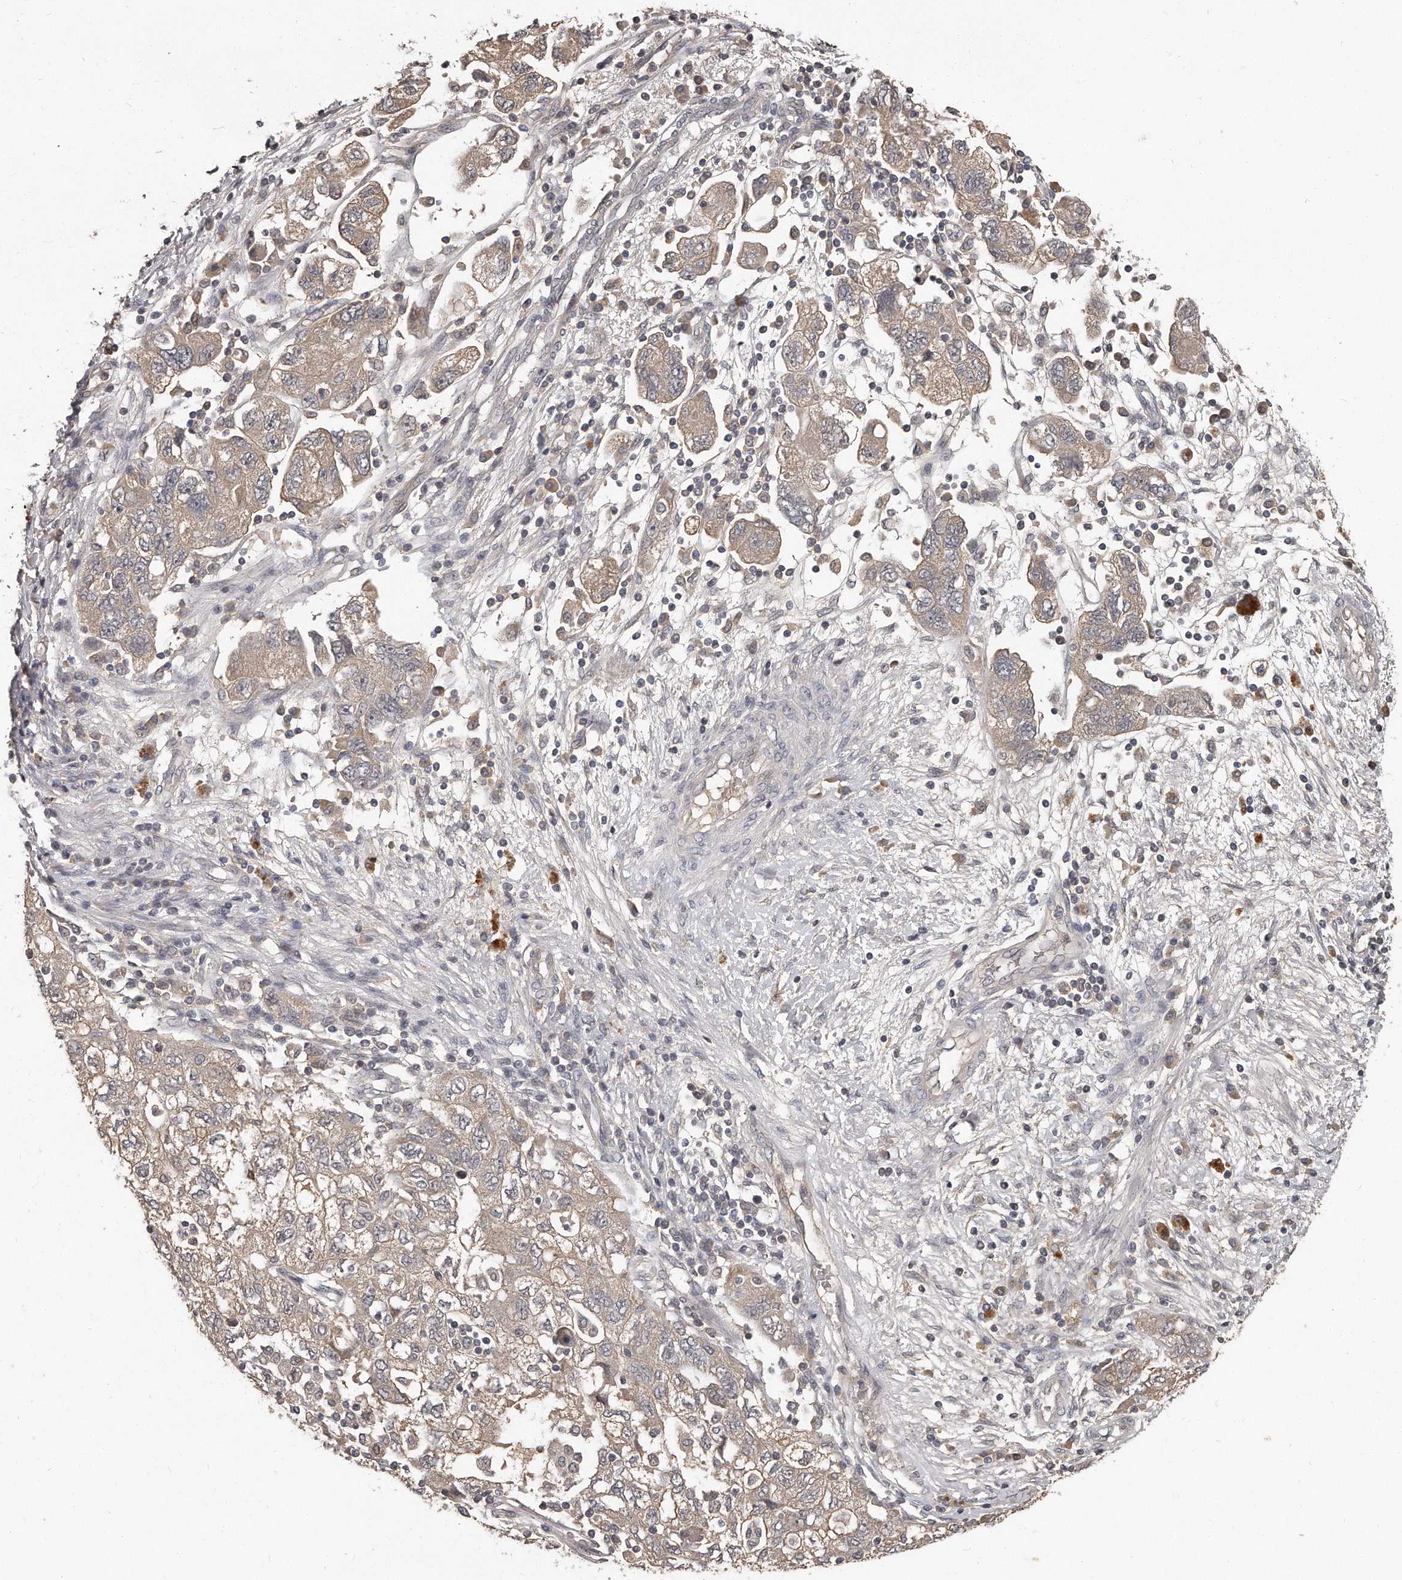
{"staining": {"intensity": "weak", "quantity": "25%-75%", "location": "cytoplasmic/membranous"}, "tissue": "ovarian cancer", "cell_type": "Tumor cells", "image_type": "cancer", "snomed": [{"axis": "morphology", "description": "Carcinoma, NOS"}, {"axis": "morphology", "description": "Cystadenocarcinoma, serous, NOS"}, {"axis": "topography", "description": "Ovary"}], "caption": "DAB (3,3'-diaminobenzidine) immunohistochemical staining of ovarian carcinoma displays weak cytoplasmic/membranous protein positivity in approximately 25%-75% of tumor cells. (brown staining indicates protein expression, while blue staining denotes nuclei).", "gene": "GRB10", "patient": {"sex": "female", "age": 69}}